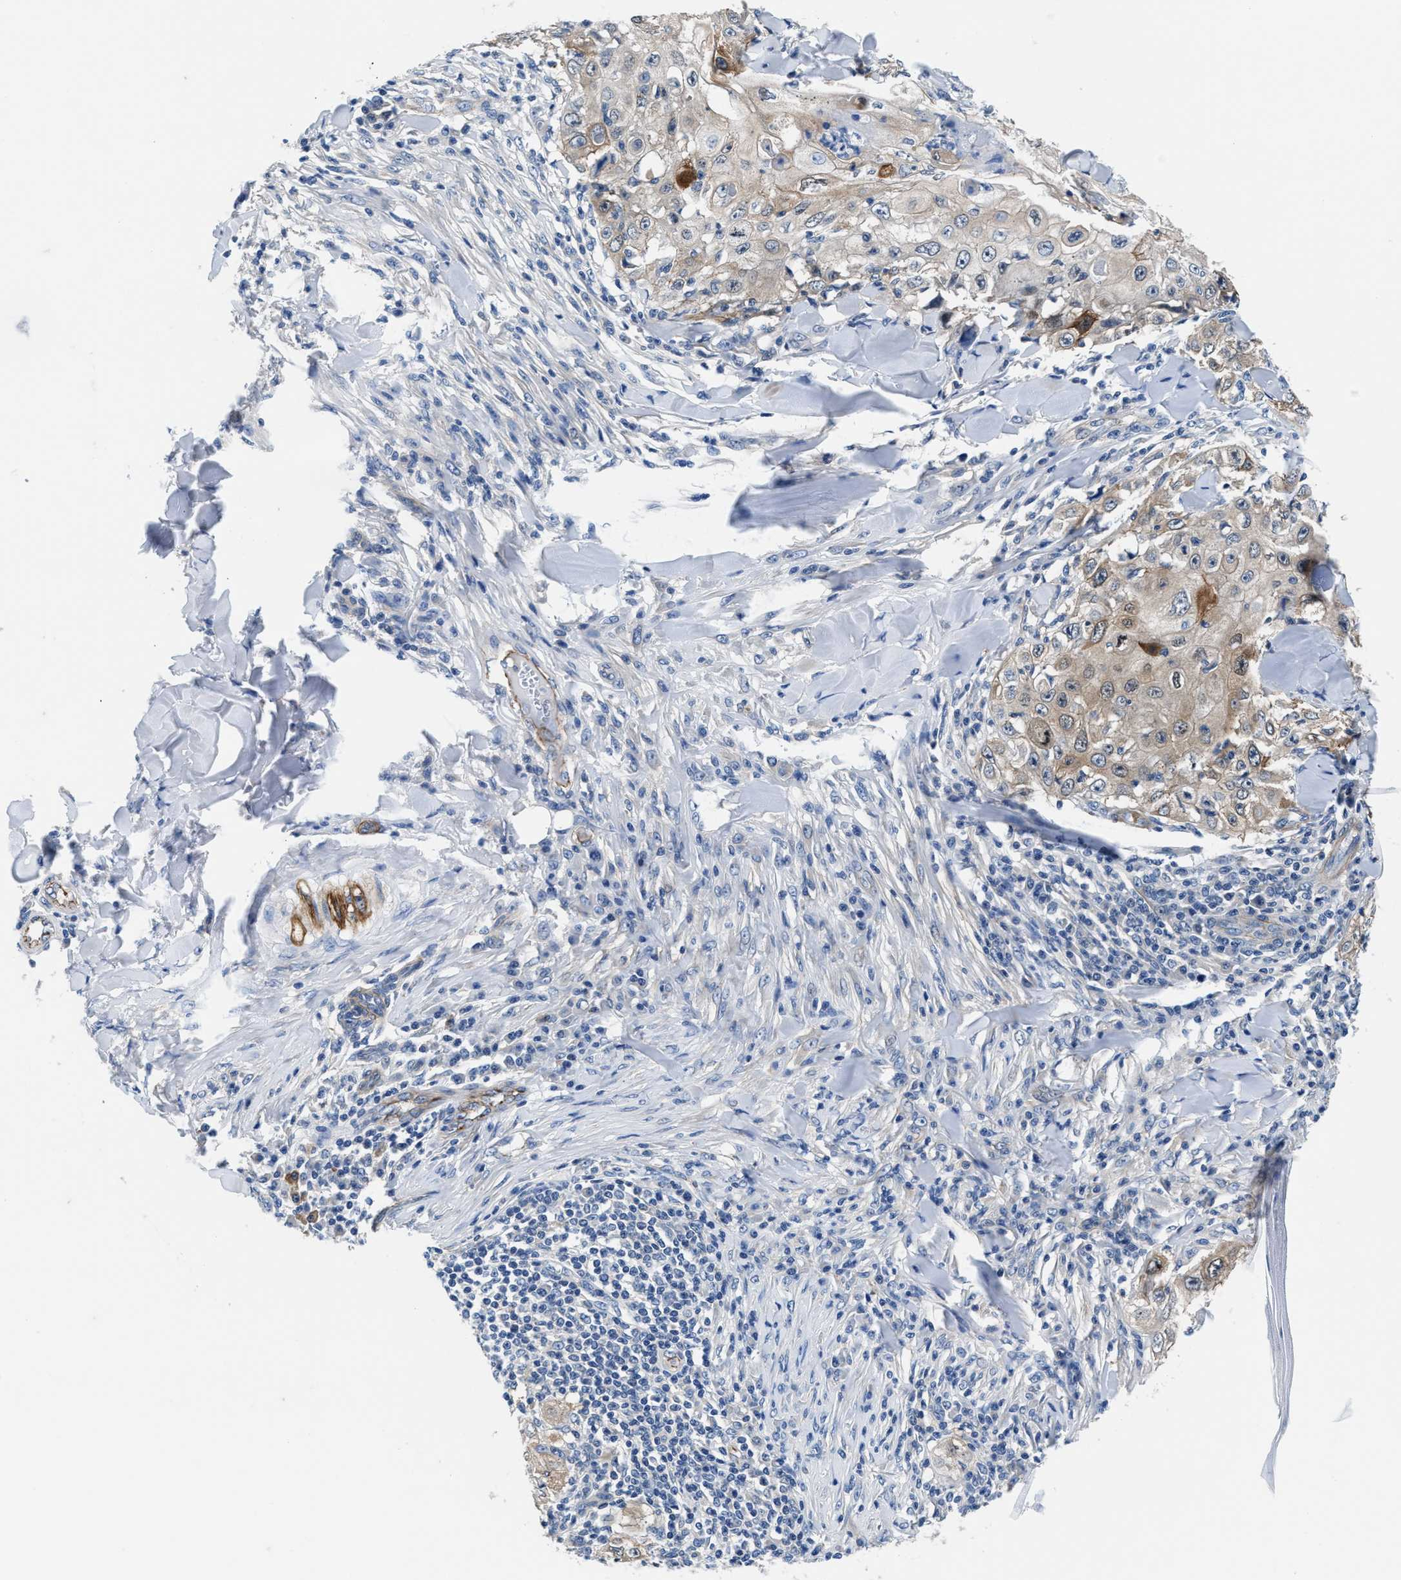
{"staining": {"intensity": "moderate", "quantity": "25%-75%", "location": "cytoplasmic/membranous"}, "tissue": "skin cancer", "cell_type": "Tumor cells", "image_type": "cancer", "snomed": [{"axis": "morphology", "description": "Squamous cell carcinoma, NOS"}, {"axis": "topography", "description": "Skin"}], "caption": "Immunohistochemical staining of human skin cancer (squamous cell carcinoma) exhibits moderate cytoplasmic/membranous protein positivity in about 25%-75% of tumor cells. Using DAB (brown) and hematoxylin (blue) stains, captured at high magnification using brightfield microscopy.", "gene": "PARG", "patient": {"sex": "male", "age": 86}}